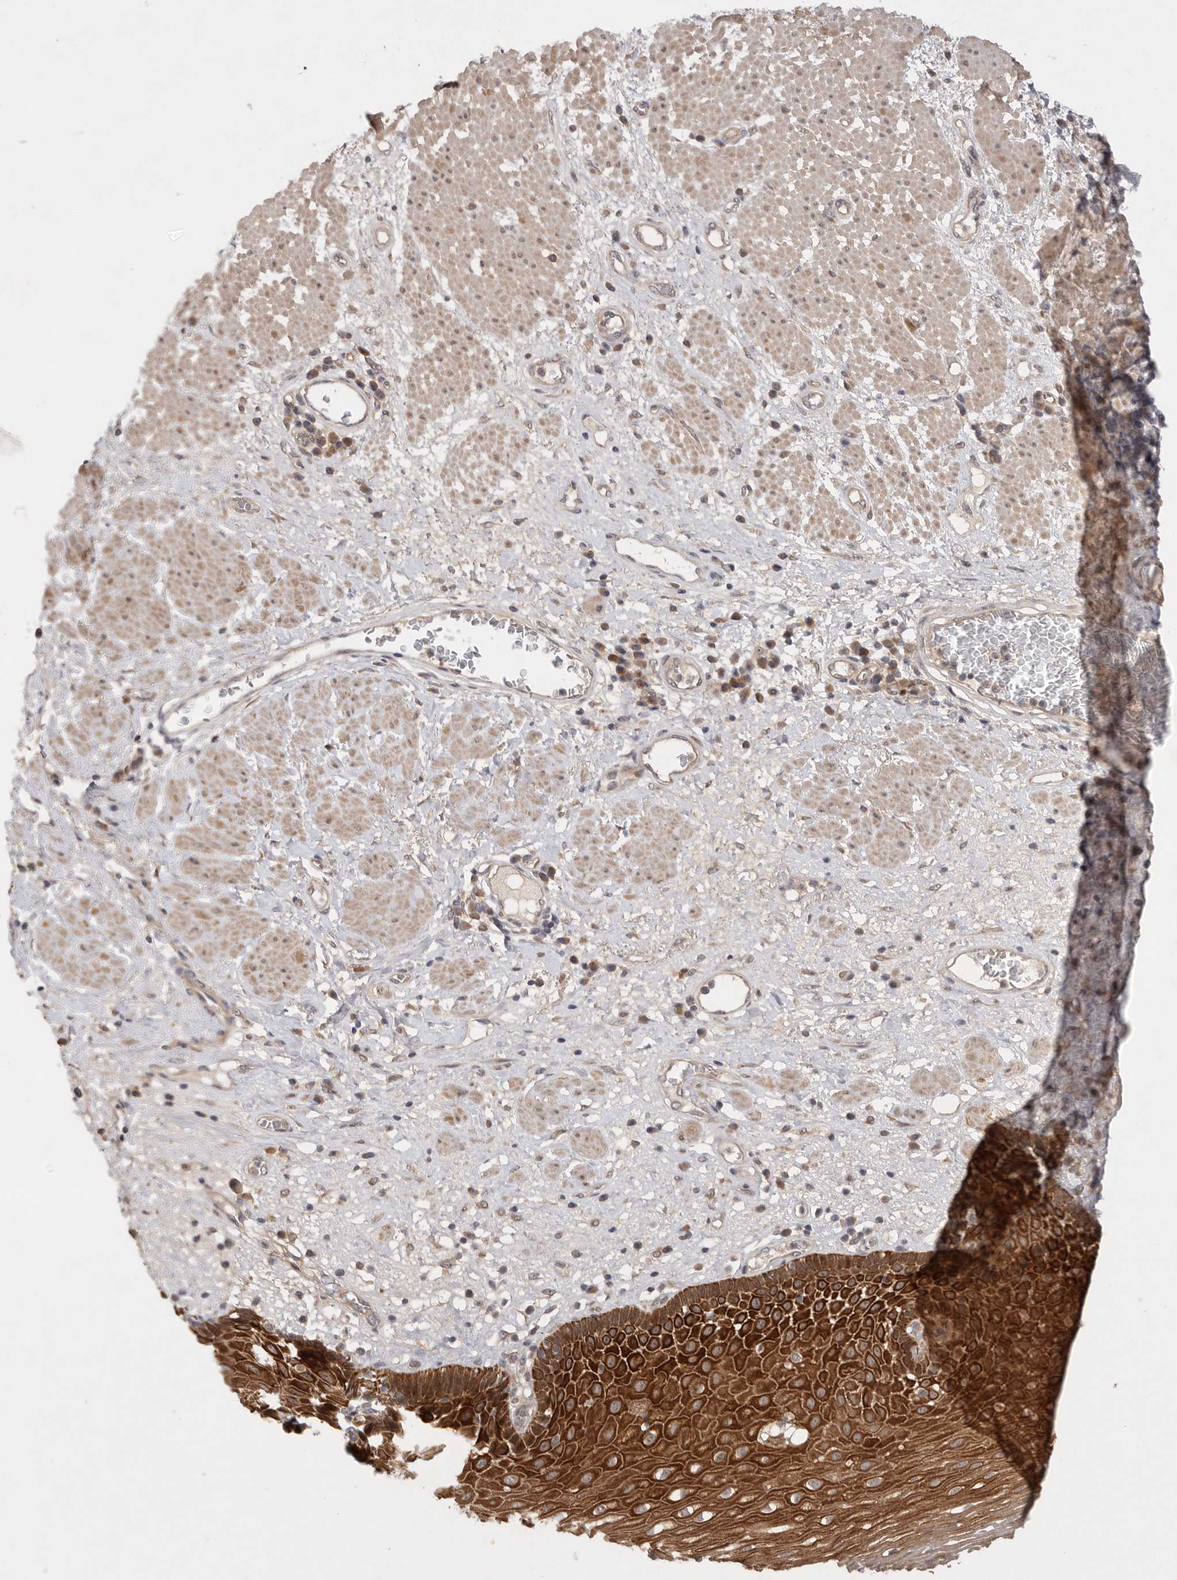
{"staining": {"intensity": "strong", "quantity": ">75%", "location": "cytoplasmic/membranous"}, "tissue": "esophagus", "cell_type": "Squamous epithelial cells", "image_type": "normal", "snomed": [{"axis": "morphology", "description": "Normal tissue, NOS"}, {"axis": "morphology", "description": "Adenocarcinoma, NOS"}, {"axis": "topography", "description": "Esophagus"}], "caption": "Brown immunohistochemical staining in normal esophagus demonstrates strong cytoplasmic/membranous expression in about >75% of squamous epithelial cells. The staining is performed using DAB brown chromogen to label protein expression. The nuclei are counter-stained blue using hematoxylin.", "gene": "PTPDC1", "patient": {"sex": "male", "age": 62}}